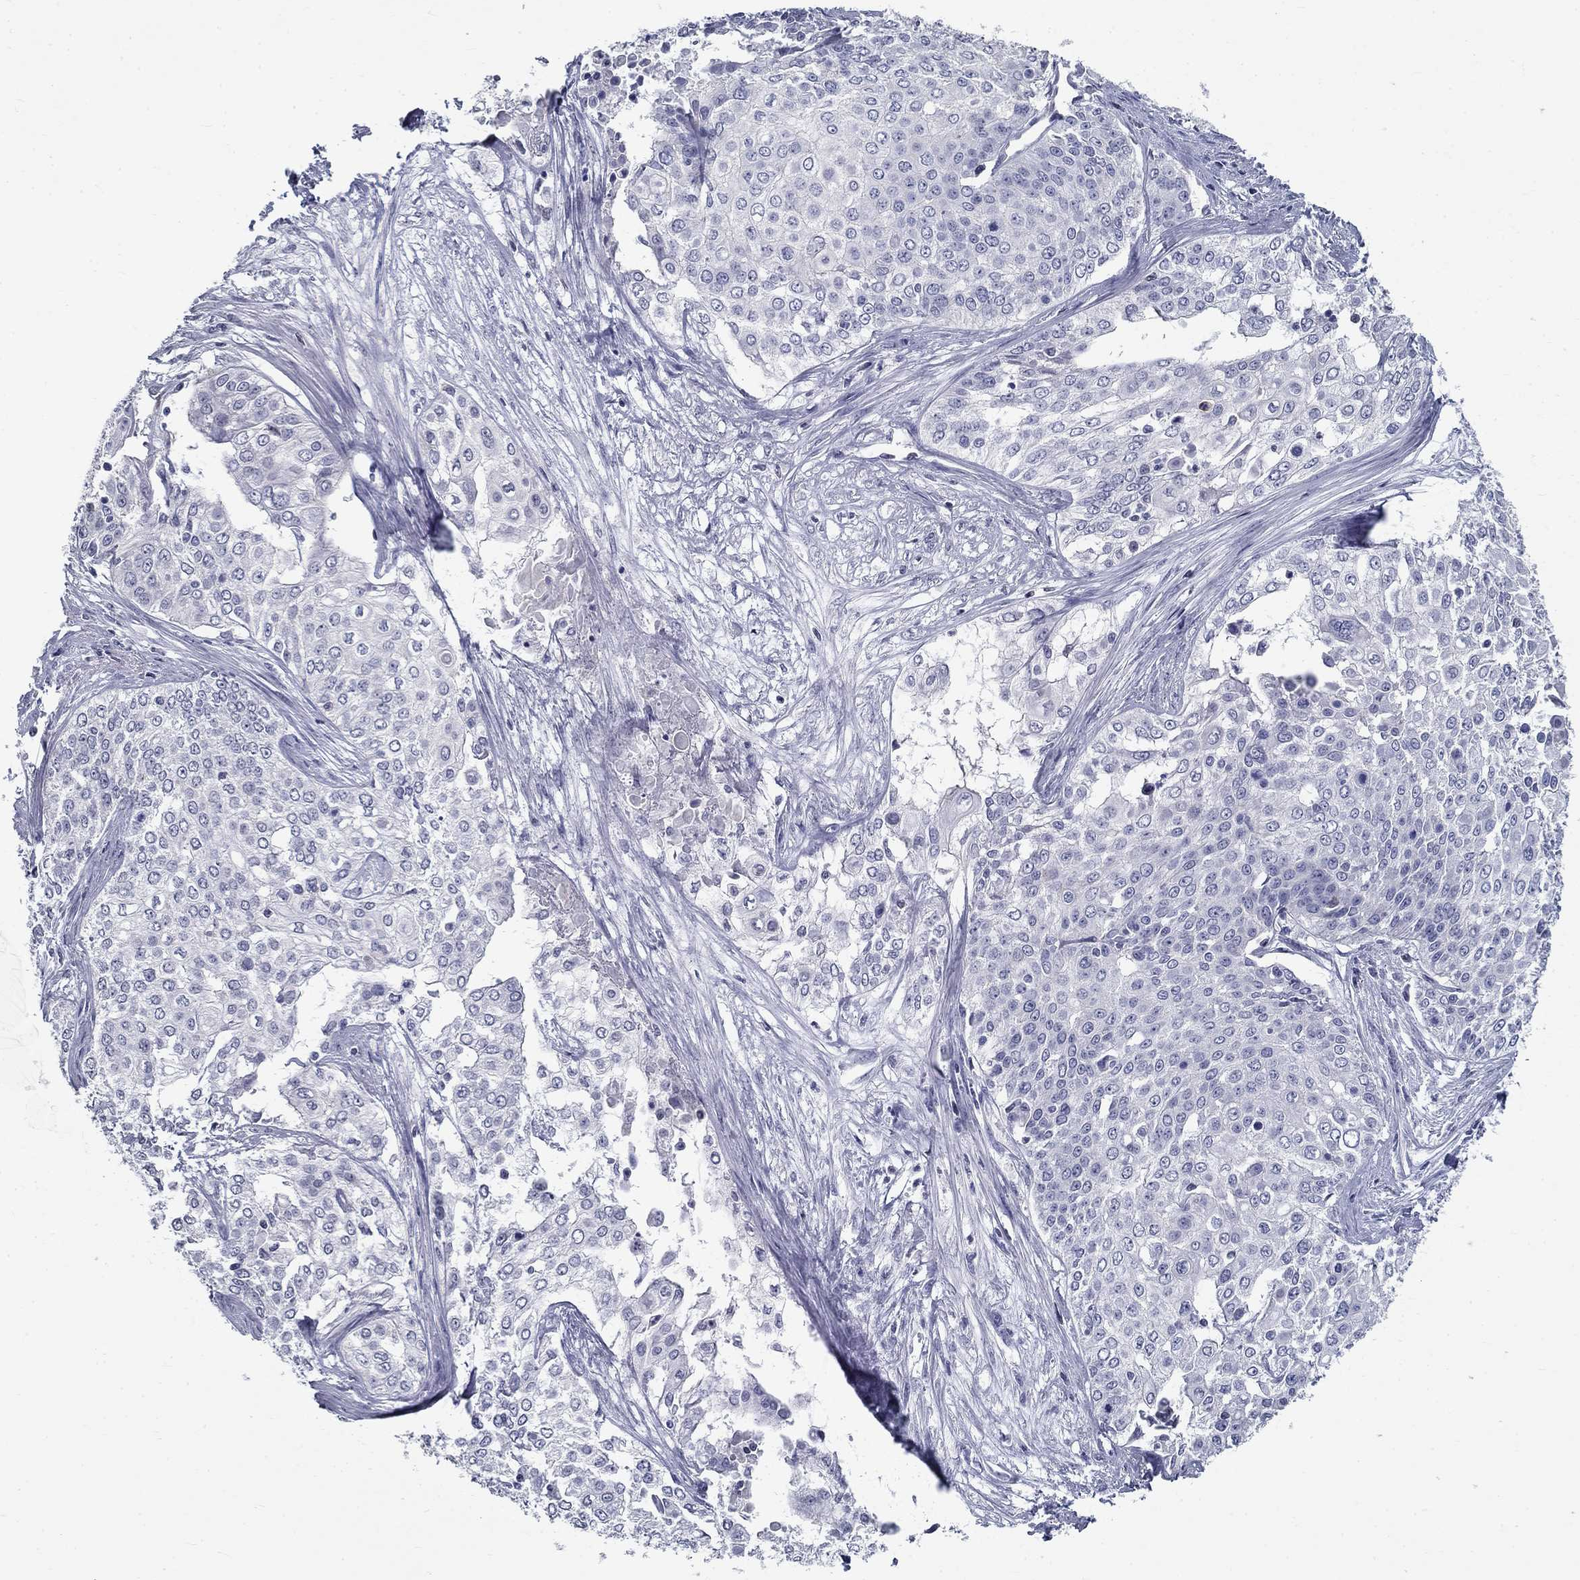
{"staining": {"intensity": "negative", "quantity": "none", "location": "none"}, "tissue": "cervical cancer", "cell_type": "Tumor cells", "image_type": "cancer", "snomed": [{"axis": "morphology", "description": "Squamous cell carcinoma, NOS"}, {"axis": "topography", "description": "Cervix"}], "caption": "Tumor cells show no significant staining in cervical squamous cell carcinoma. The staining is performed using DAB brown chromogen with nuclei counter-stained in using hematoxylin.", "gene": "GUCA1A", "patient": {"sex": "female", "age": 39}}